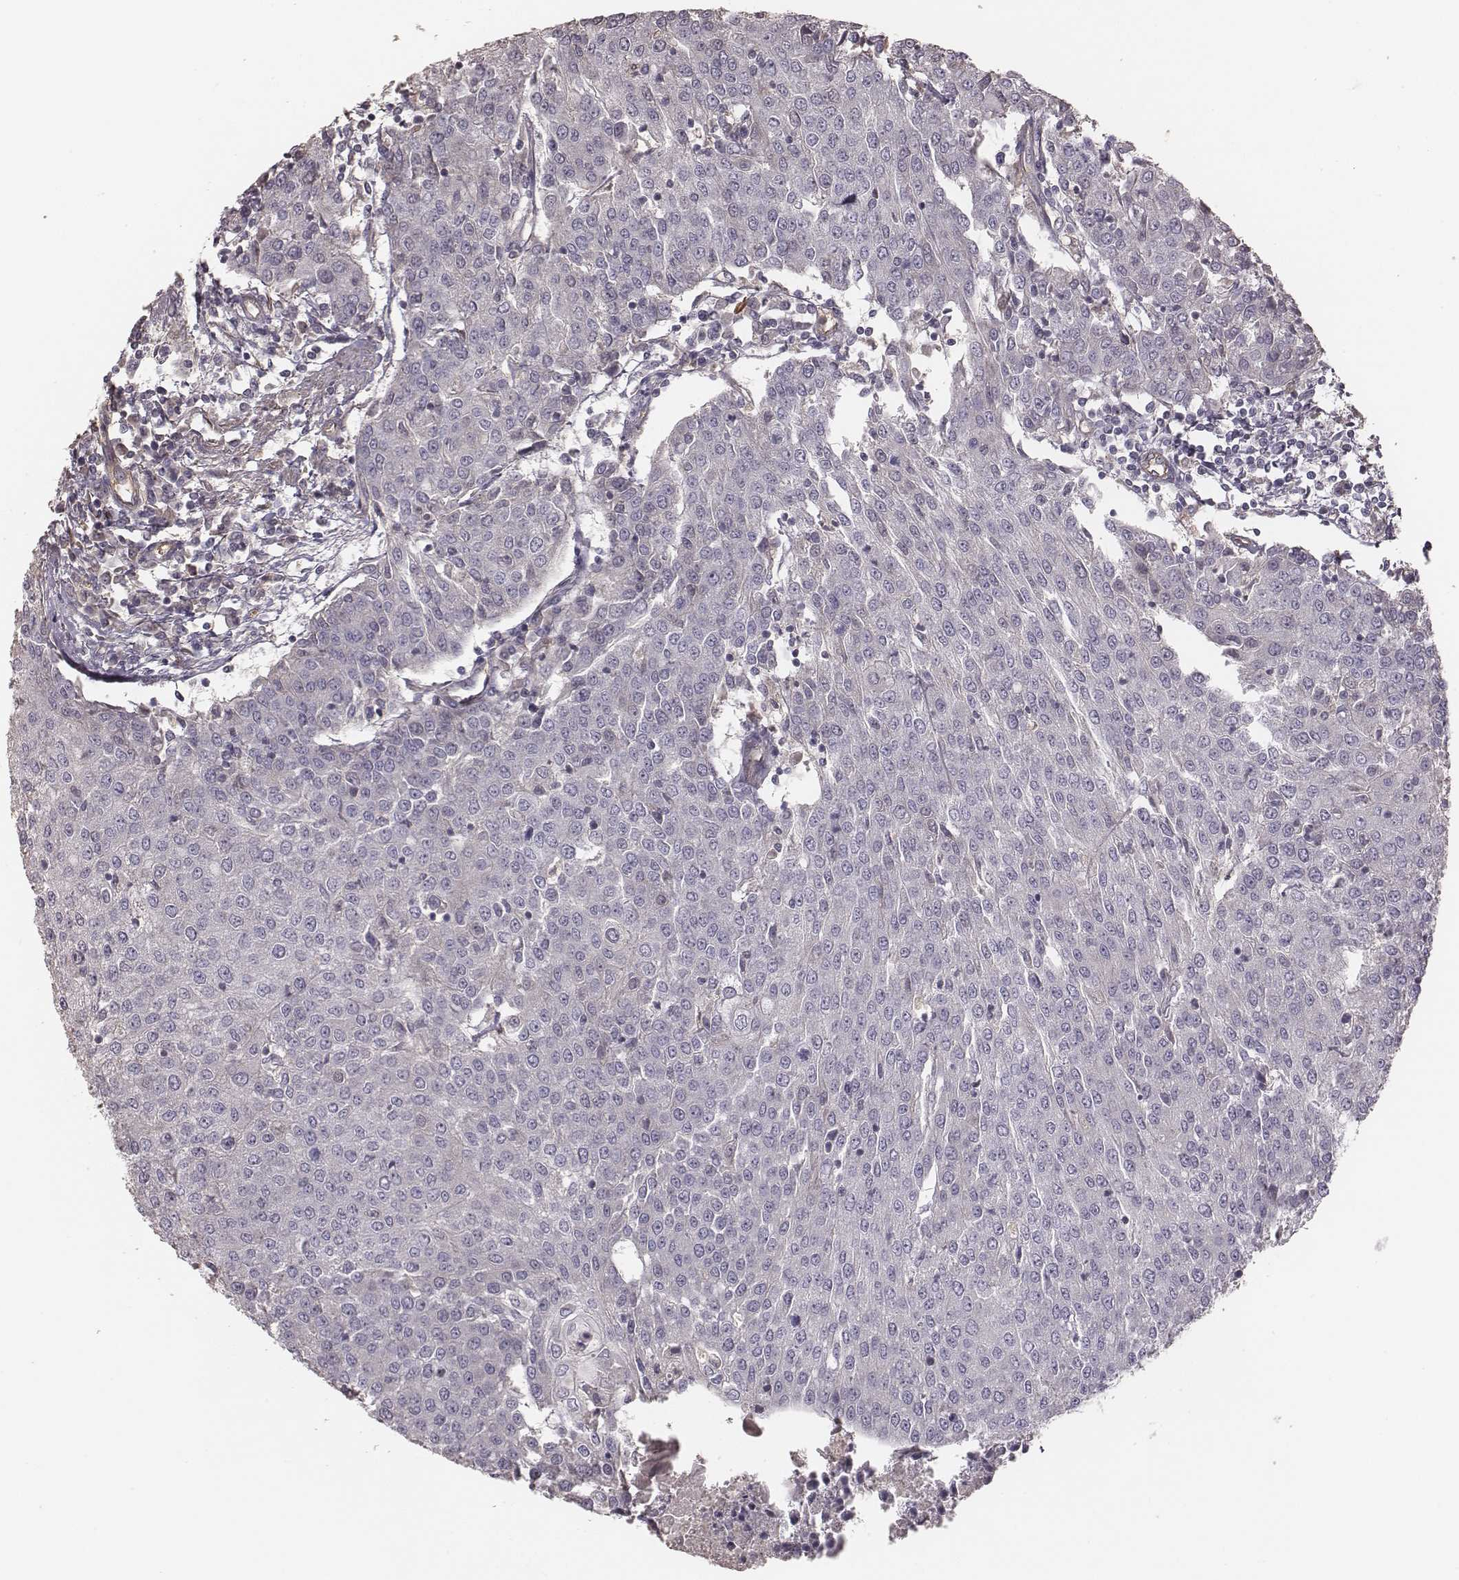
{"staining": {"intensity": "negative", "quantity": "none", "location": "none"}, "tissue": "urothelial cancer", "cell_type": "Tumor cells", "image_type": "cancer", "snomed": [{"axis": "morphology", "description": "Urothelial carcinoma, High grade"}, {"axis": "topography", "description": "Urinary bladder"}], "caption": "Tumor cells are negative for brown protein staining in urothelial cancer.", "gene": "OTOGL", "patient": {"sex": "female", "age": 85}}